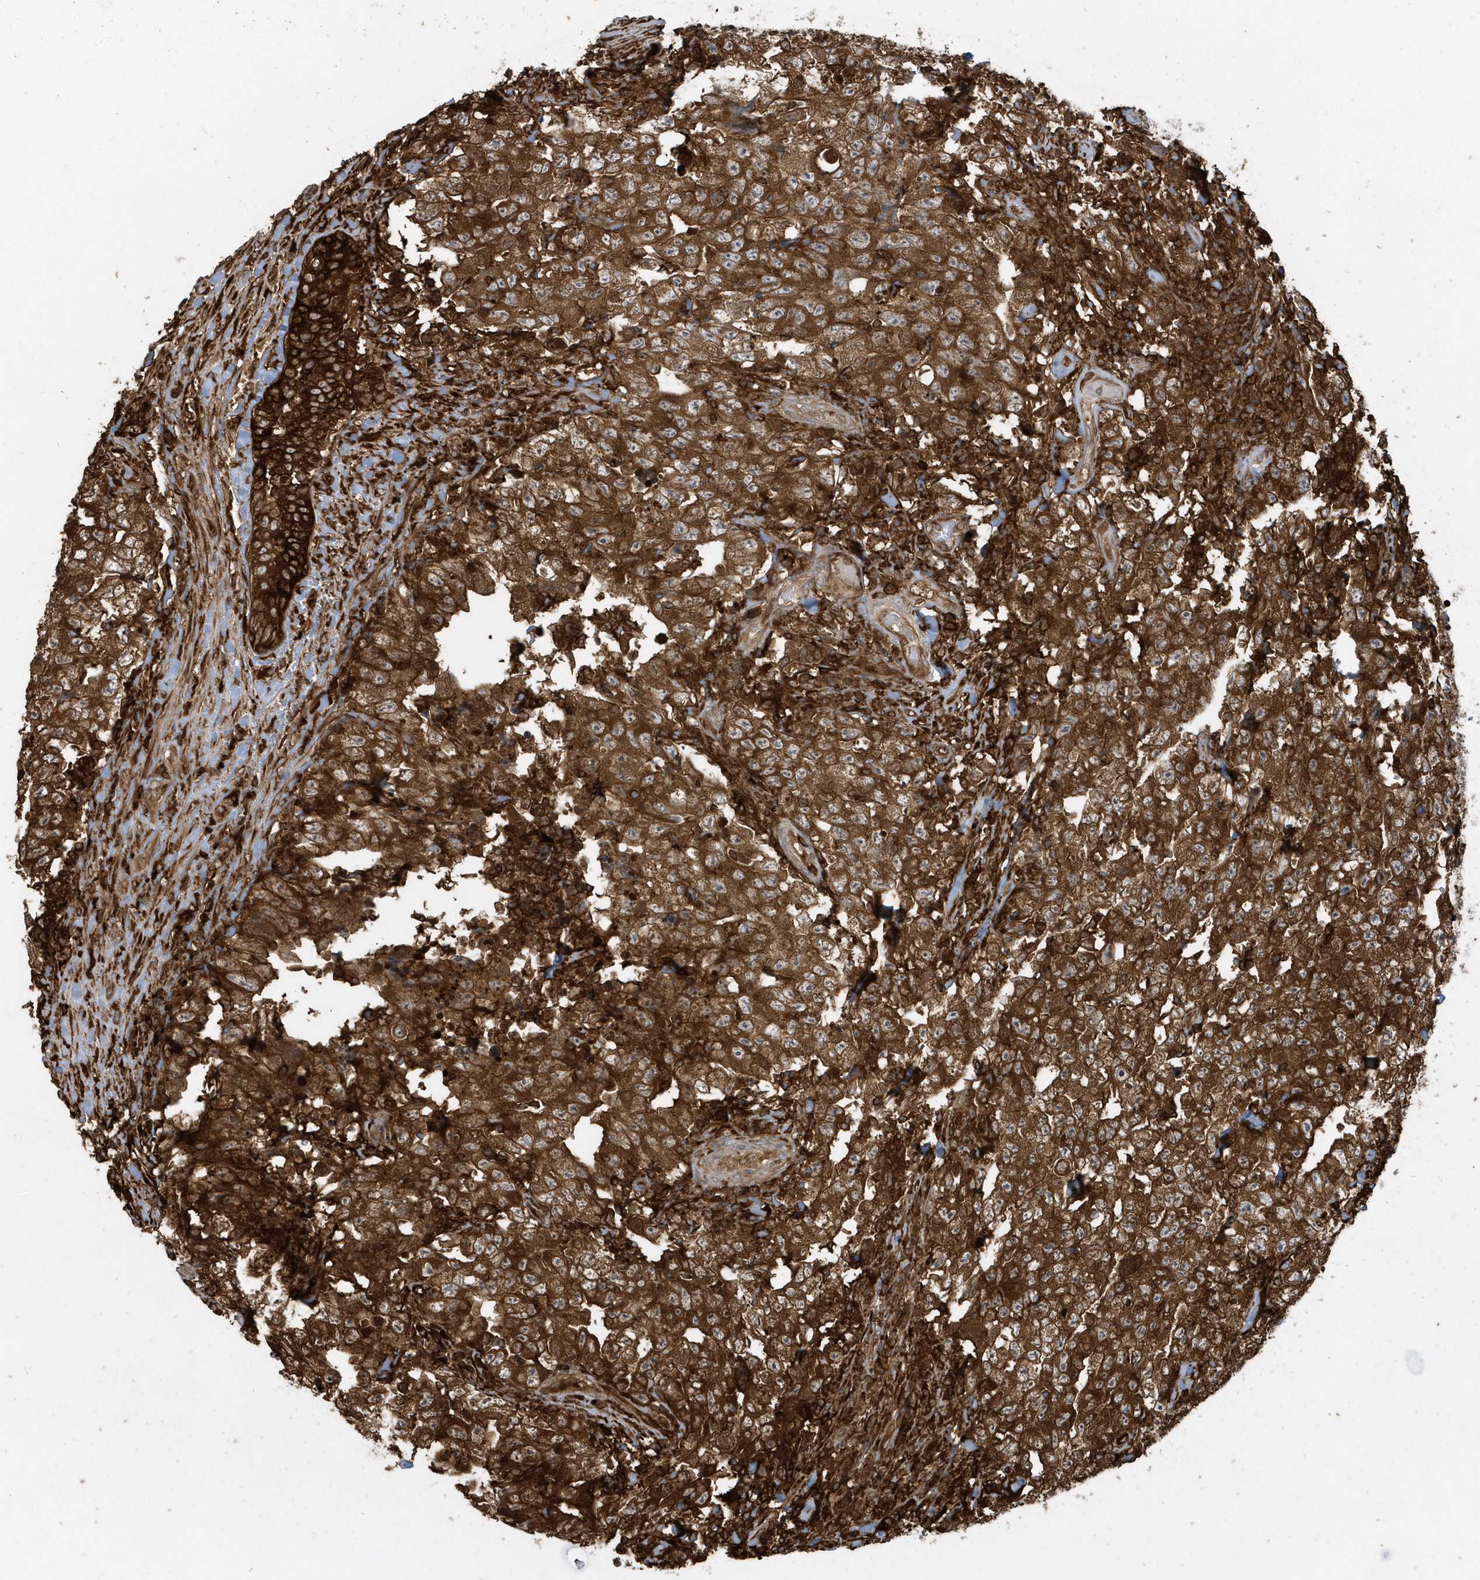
{"staining": {"intensity": "strong", "quantity": ">75%", "location": "cytoplasmic/membranous"}, "tissue": "testis cancer", "cell_type": "Tumor cells", "image_type": "cancer", "snomed": [{"axis": "morphology", "description": "Carcinoma, Embryonal, NOS"}, {"axis": "topography", "description": "Testis"}], "caption": "Testis cancer (embryonal carcinoma) tissue exhibits strong cytoplasmic/membranous expression in approximately >75% of tumor cells, visualized by immunohistochemistry.", "gene": "CLCN6", "patient": {"sex": "male", "age": 26}}